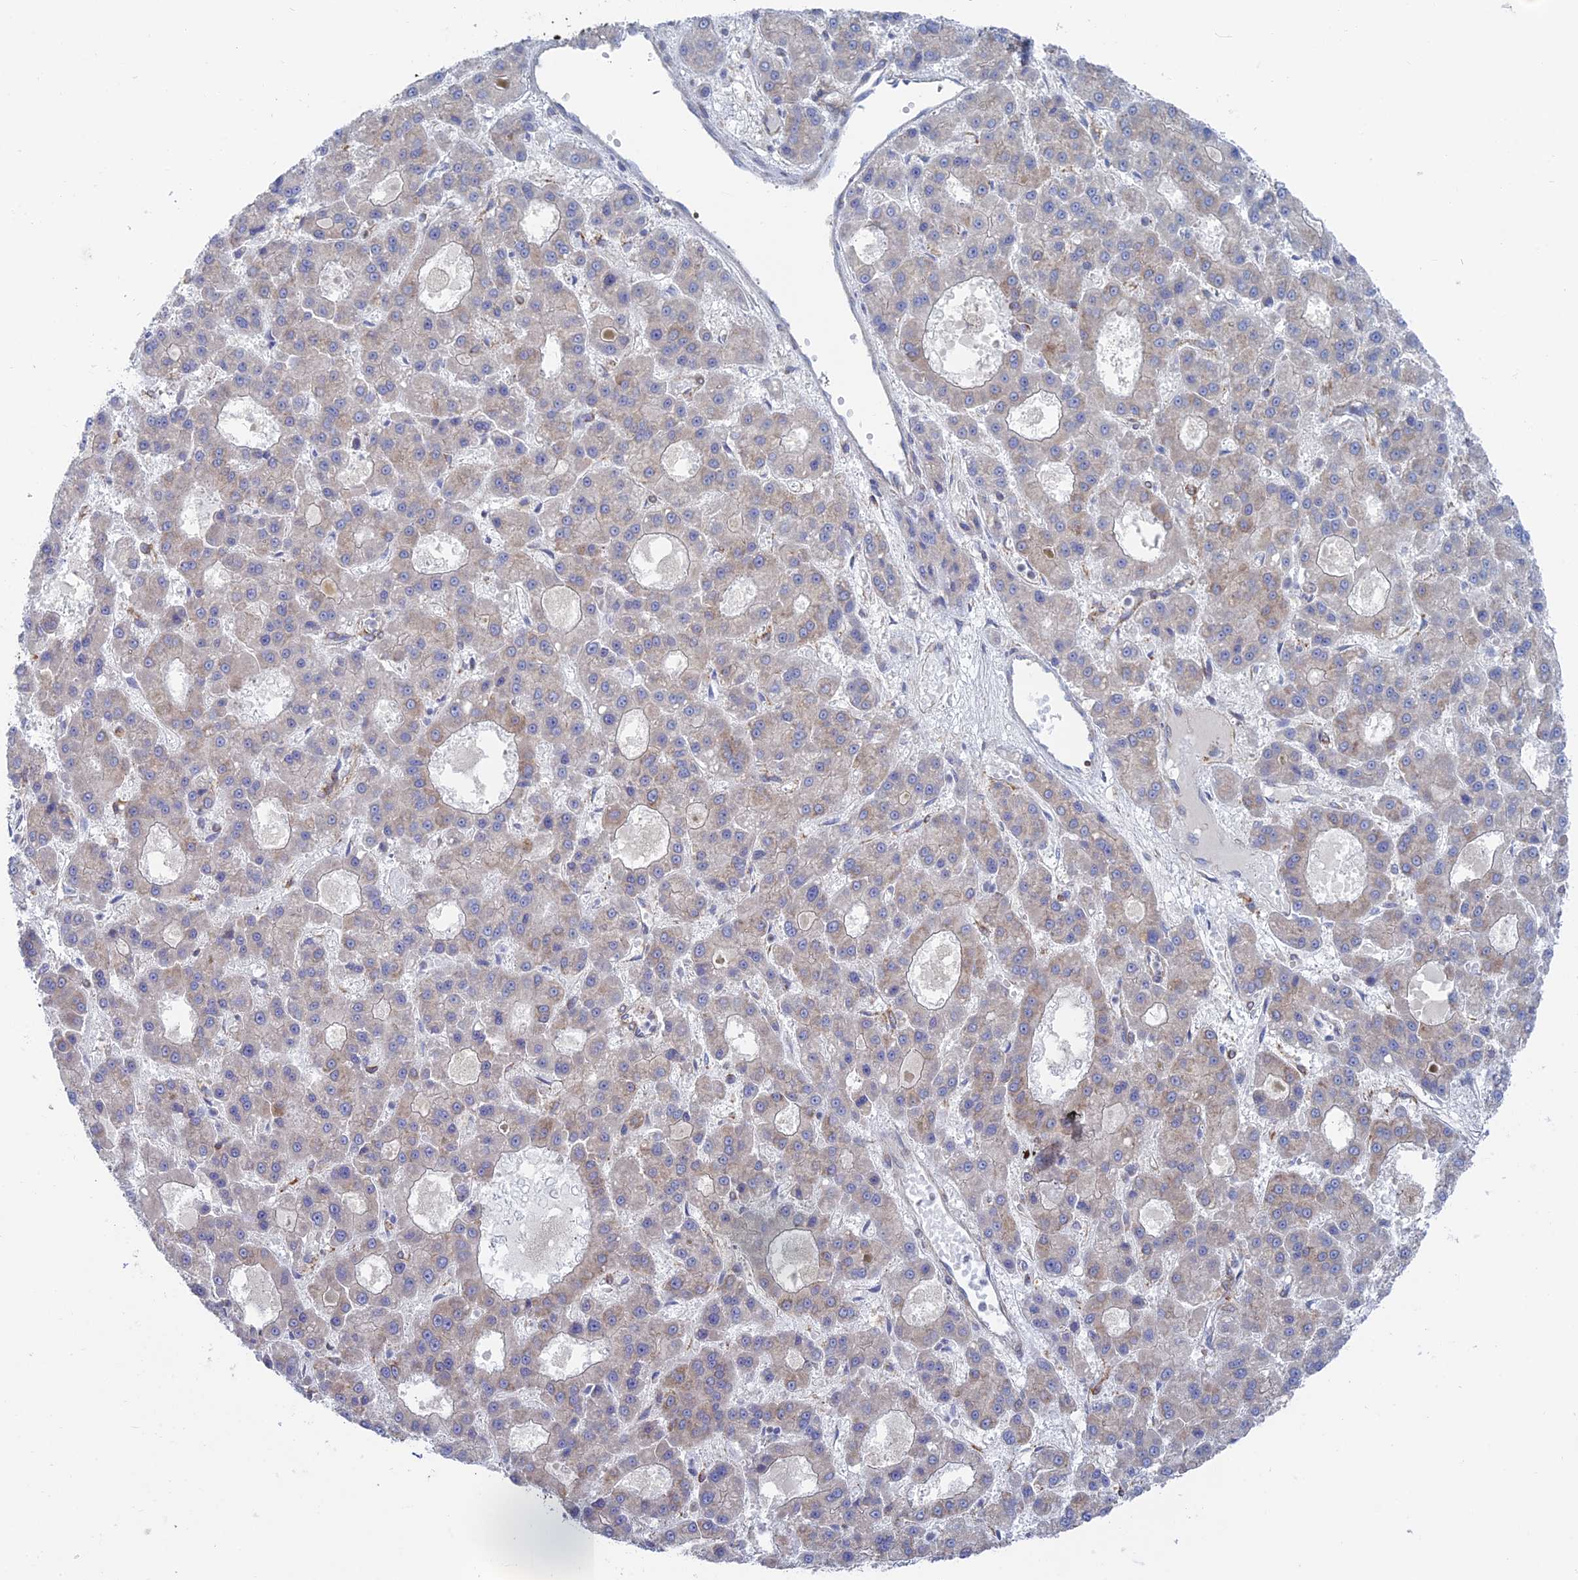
{"staining": {"intensity": "weak", "quantity": "<25%", "location": "cytoplasmic/membranous"}, "tissue": "liver cancer", "cell_type": "Tumor cells", "image_type": "cancer", "snomed": [{"axis": "morphology", "description": "Carcinoma, Hepatocellular, NOS"}, {"axis": "topography", "description": "Liver"}], "caption": "Histopathology image shows no significant protein positivity in tumor cells of liver cancer (hepatocellular carcinoma). (Stains: DAB immunohistochemistry with hematoxylin counter stain, Microscopy: brightfield microscopy at high magnification).", "gene": "TBC1D30", "patient": {"sex": "male", "age": 70}}